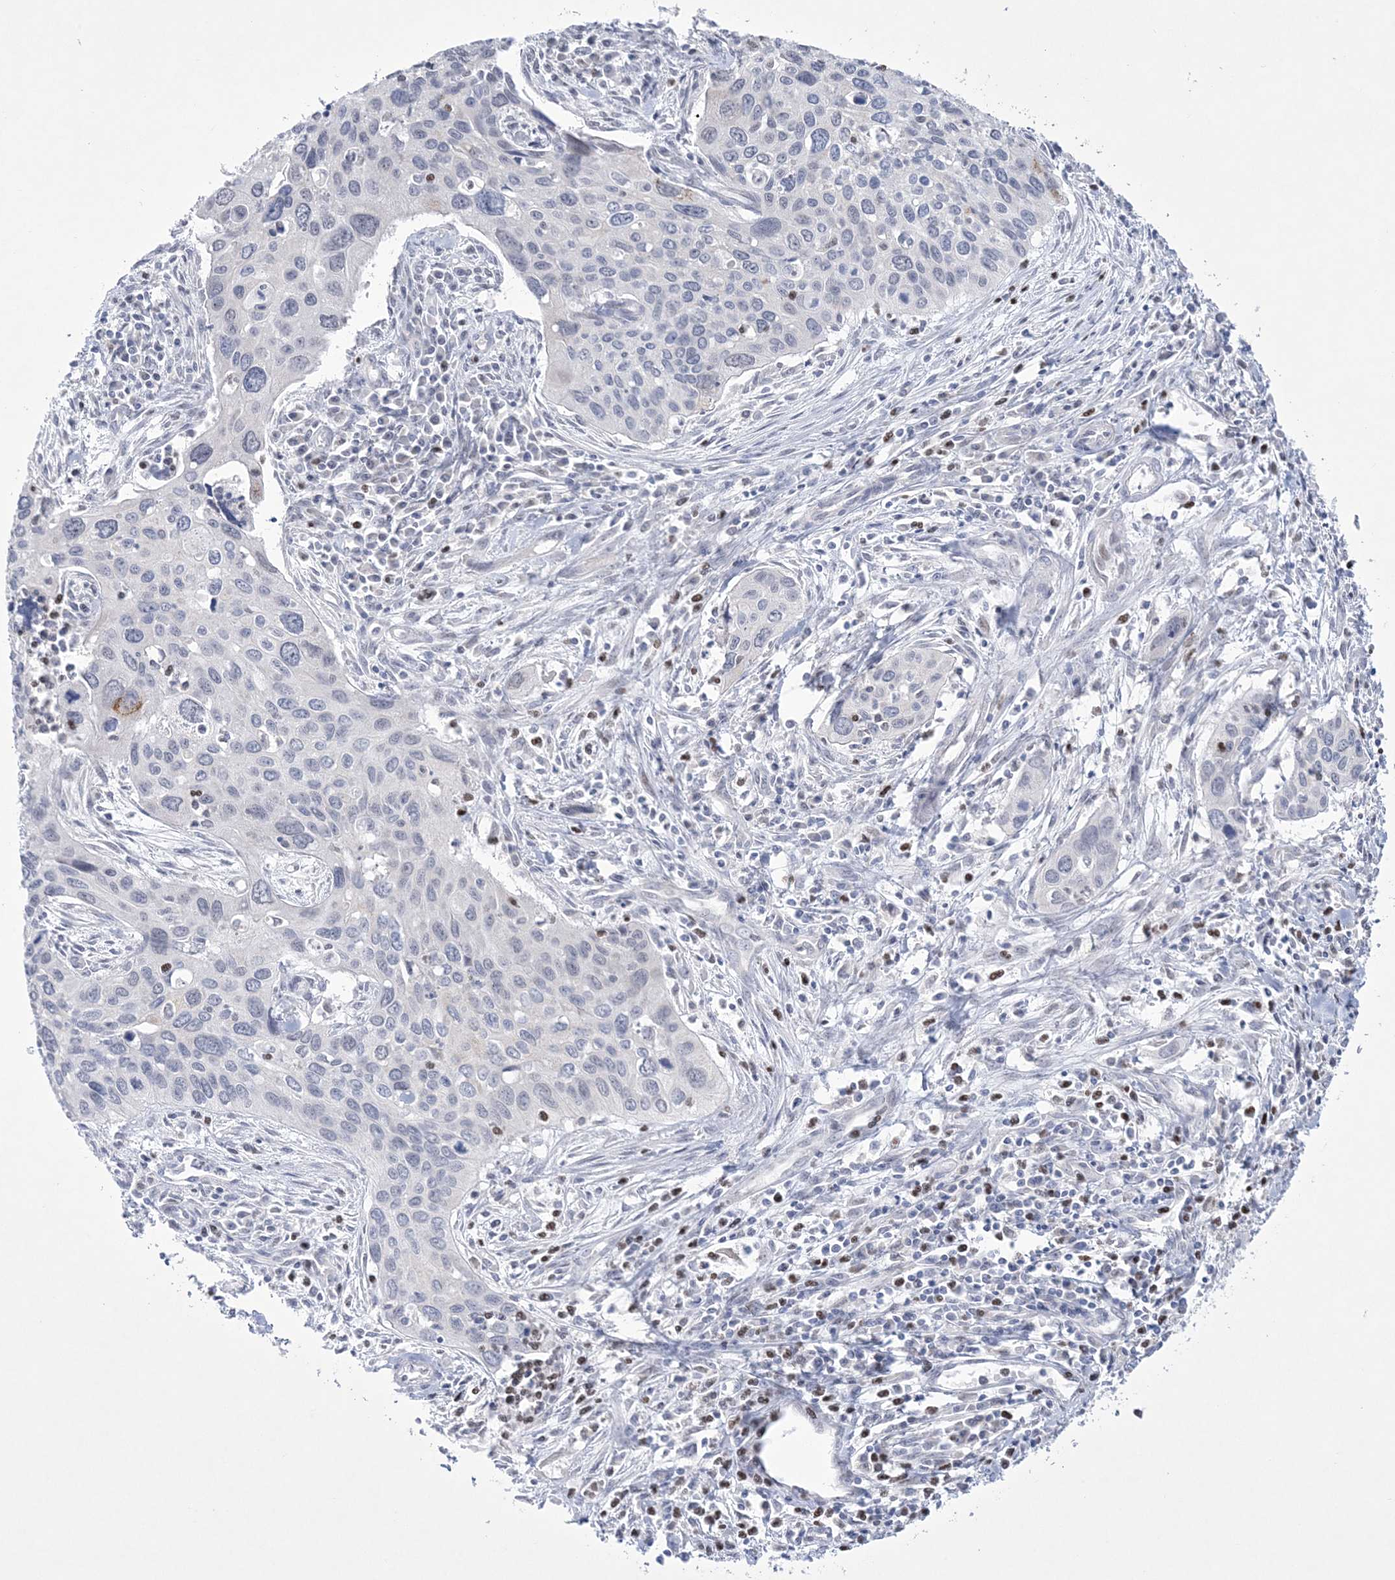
{"staining": {"intensity": "negative", "quantity": "none", "location": "none"}, "tissue": "cervical cancer", "cell_type": "Tumor cells", "image_type": "cancer", "snomed": [{"axis": "morphology", "description": "Squamous cell carcinoma, NOS"}, {"axis": "topography", "description": "Cervix"}], "caption": "Human squamous cell carcinoma (cervical) stained for a protein using immunohistochemistry shows no expression in tumor cells.", "gene": "WDR27", "patient": {"sex": "female", "age": 55}}